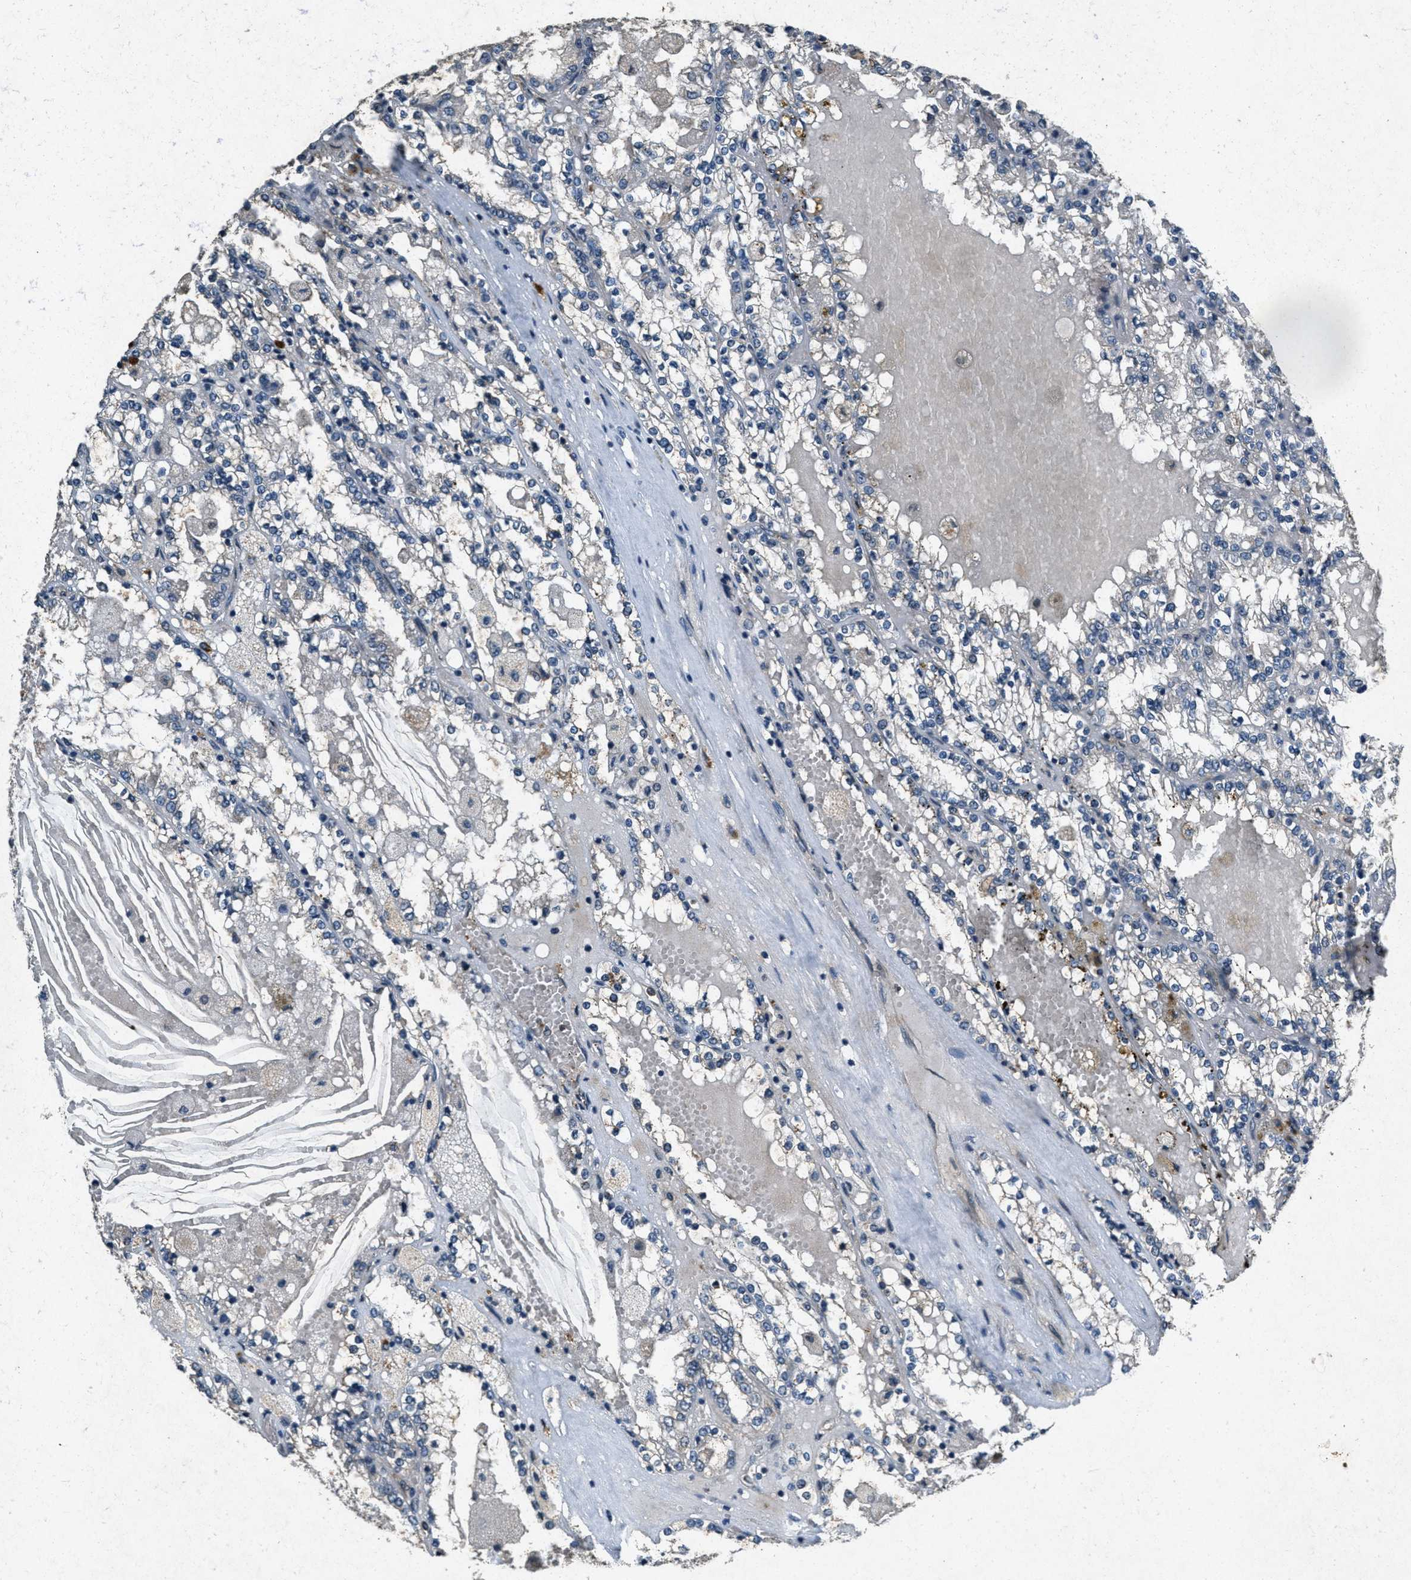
{"staining": {"intensity": "negative", "quantity": "none", "location": "none"}, "tissue": "renal cancer", "cell_type": "Tumor cells", "image_type": "cancer", "snomed": [{"axis": "morphology", "description": "Adenocarcinoma, NOS"}, {"axis": "topography", "description": "Kidney"}], "caption": "IHC histopathology image of neoplastic tissue: renal cancer (adenocarcinoma) stained with DAB (3,3'-diaminobenzidine) displays no significant protein expression in tumor cells. (Immunohistochemistry, brightfield microscopy, high magnification).", "gene": "RAB3D", "patient": {"sex": "female", "age": 56}}